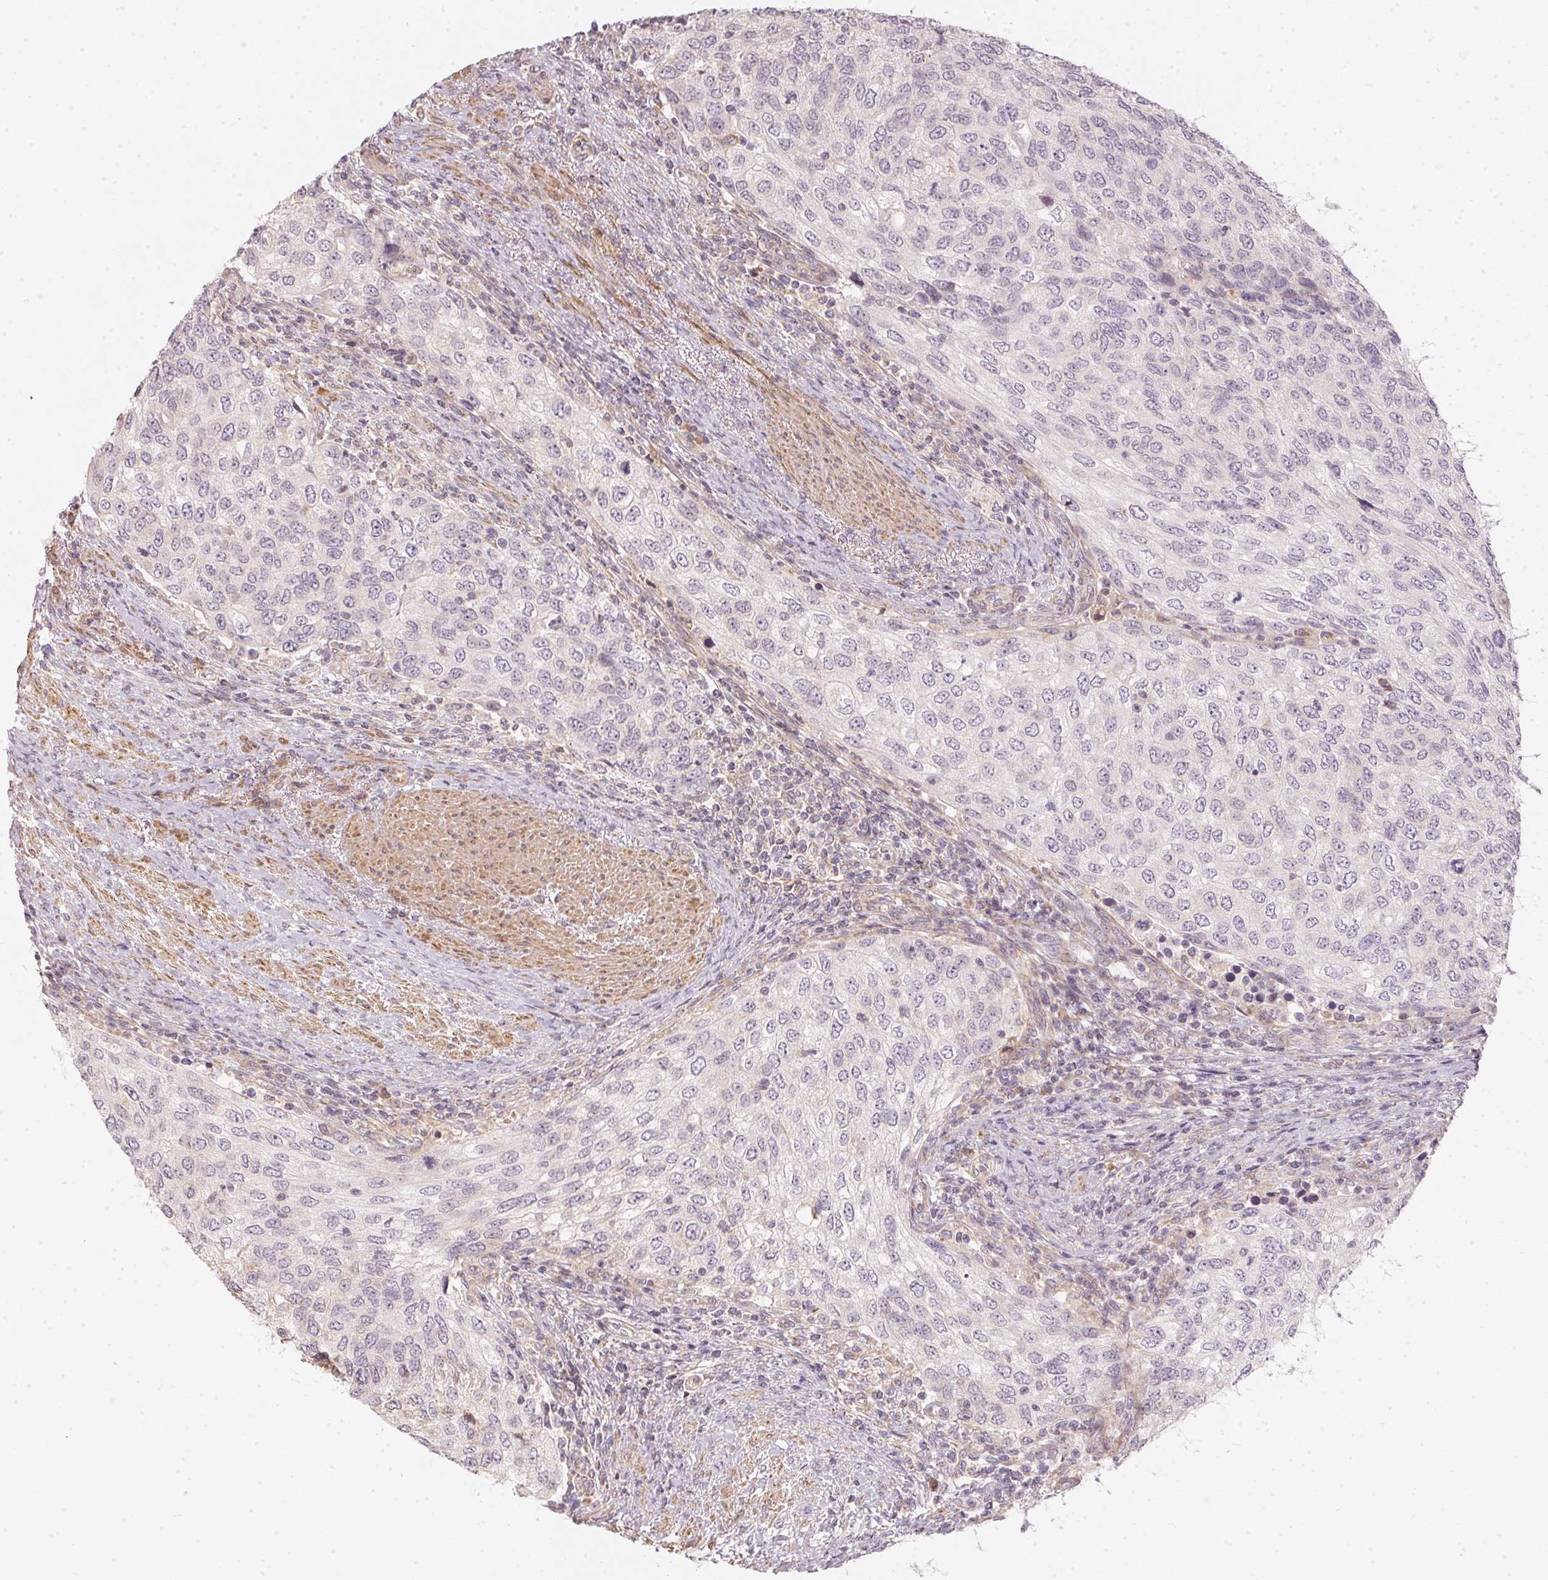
{"staining": {"intensity": "negative", "quantity": "none", "location": "none"}, "tissue": "urothelial cancer", "cell_type": "Tumor cells", "image_type": "cancer", "snomed": [{"axis": "morphology", "description": "Urothelial carcinoma, High grade"}, {"axis": "topography", "description": "Urinary bladder"}], "caption": "Immunohistochemical staining of human high-grade urothelial carcinoma demonstrates no significant staining in tumor cells.", "gene": "VWA5B2", "patient": {"sex": "female", "age": 78}}